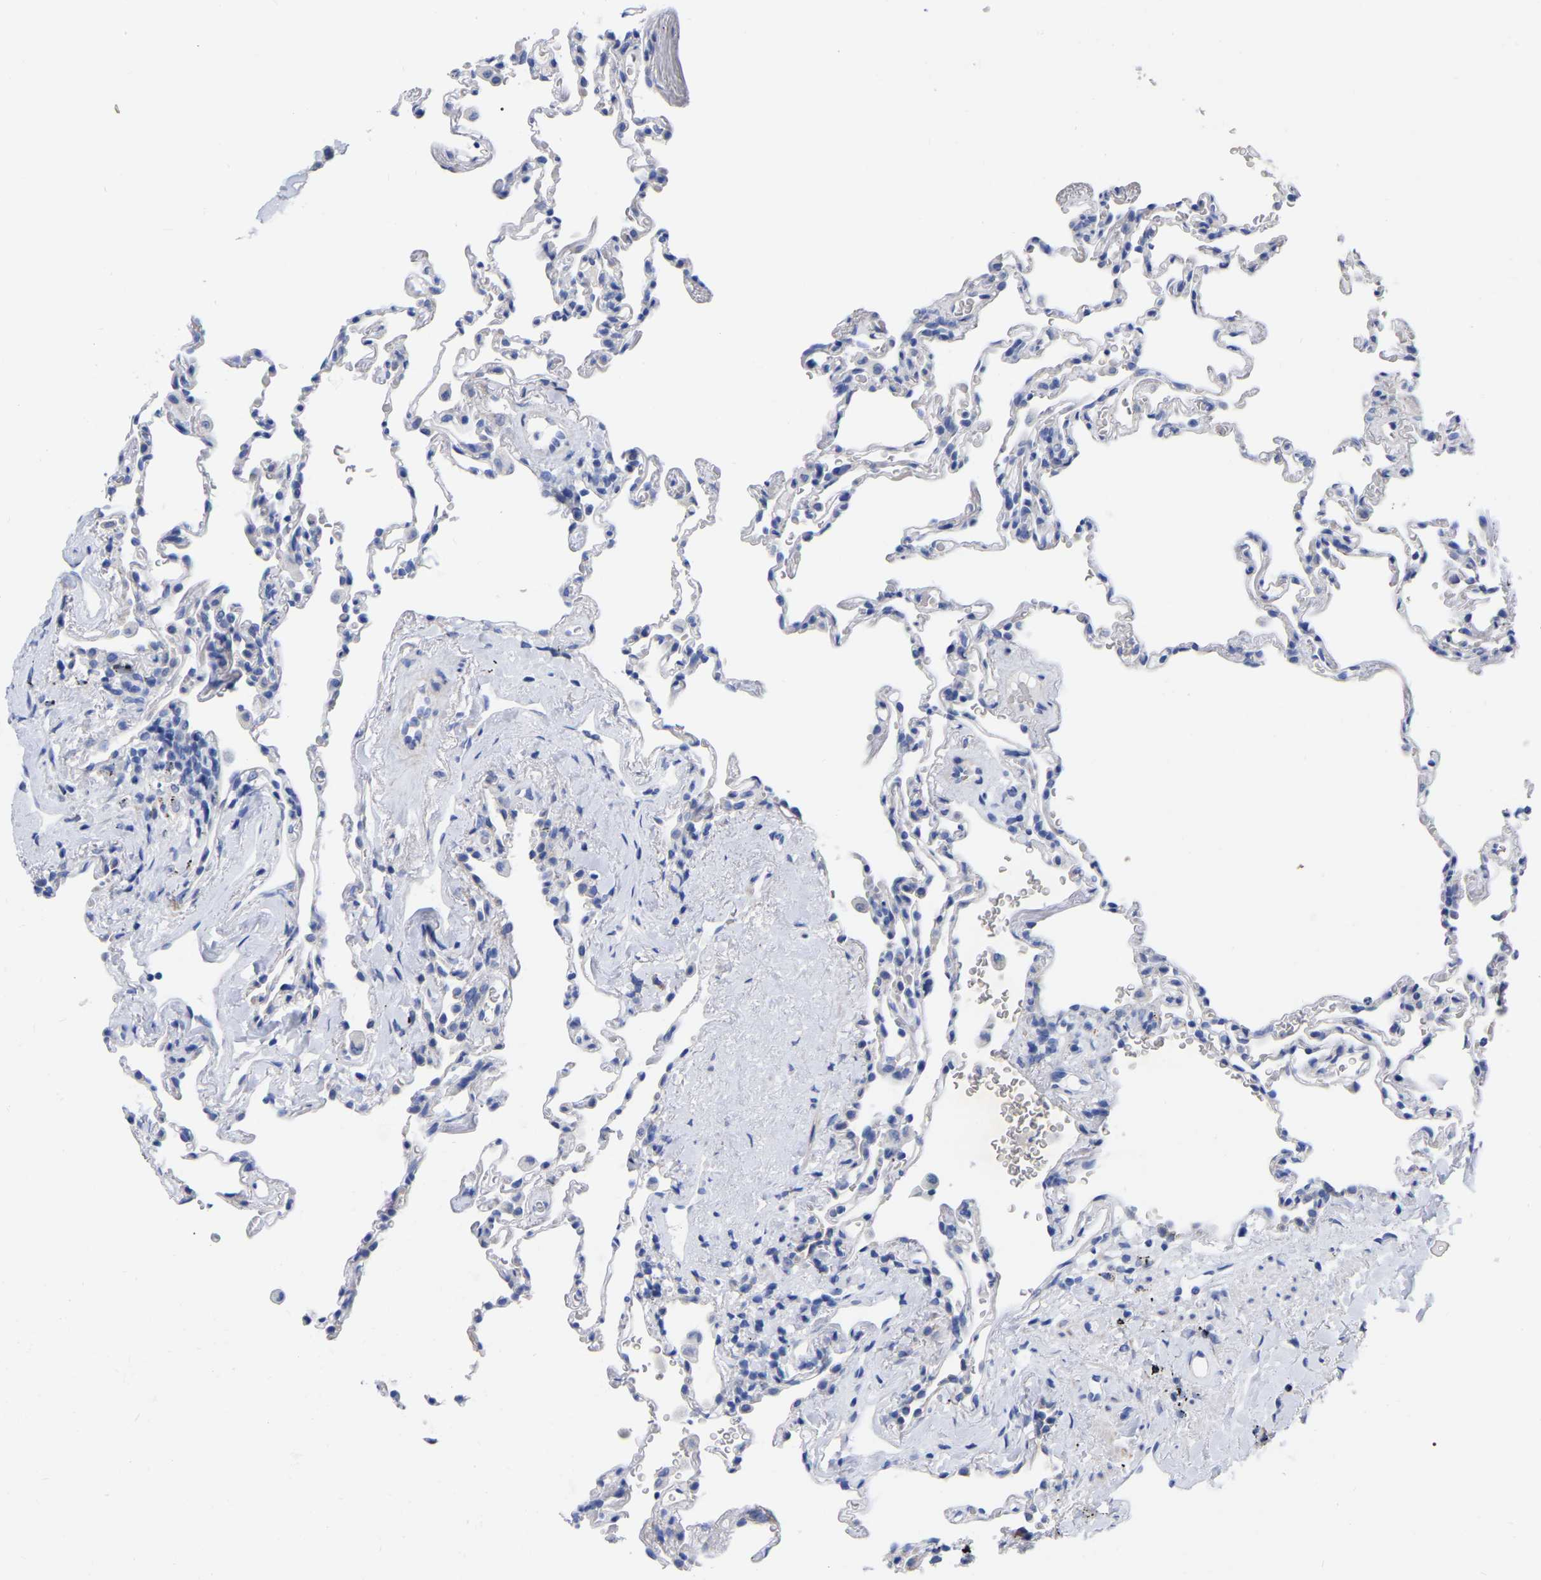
{"staining": {"intensity": "negative", "quantity": "none", "location": "none"}, "tissue": "lung", "cell_type": "Alveolar cells", "image_type": "normal", "snomed": [{"axis": "morphology", "description": "Normal tissue, NOS"}, {"axis": "topography", "description": "Lung"}], "caption": "A micrograph of lung stained for a protein exhibits no brown staining in alveolar cells.", "gene": "GDF3", "patient": {"sex": "male", "age": 59}}